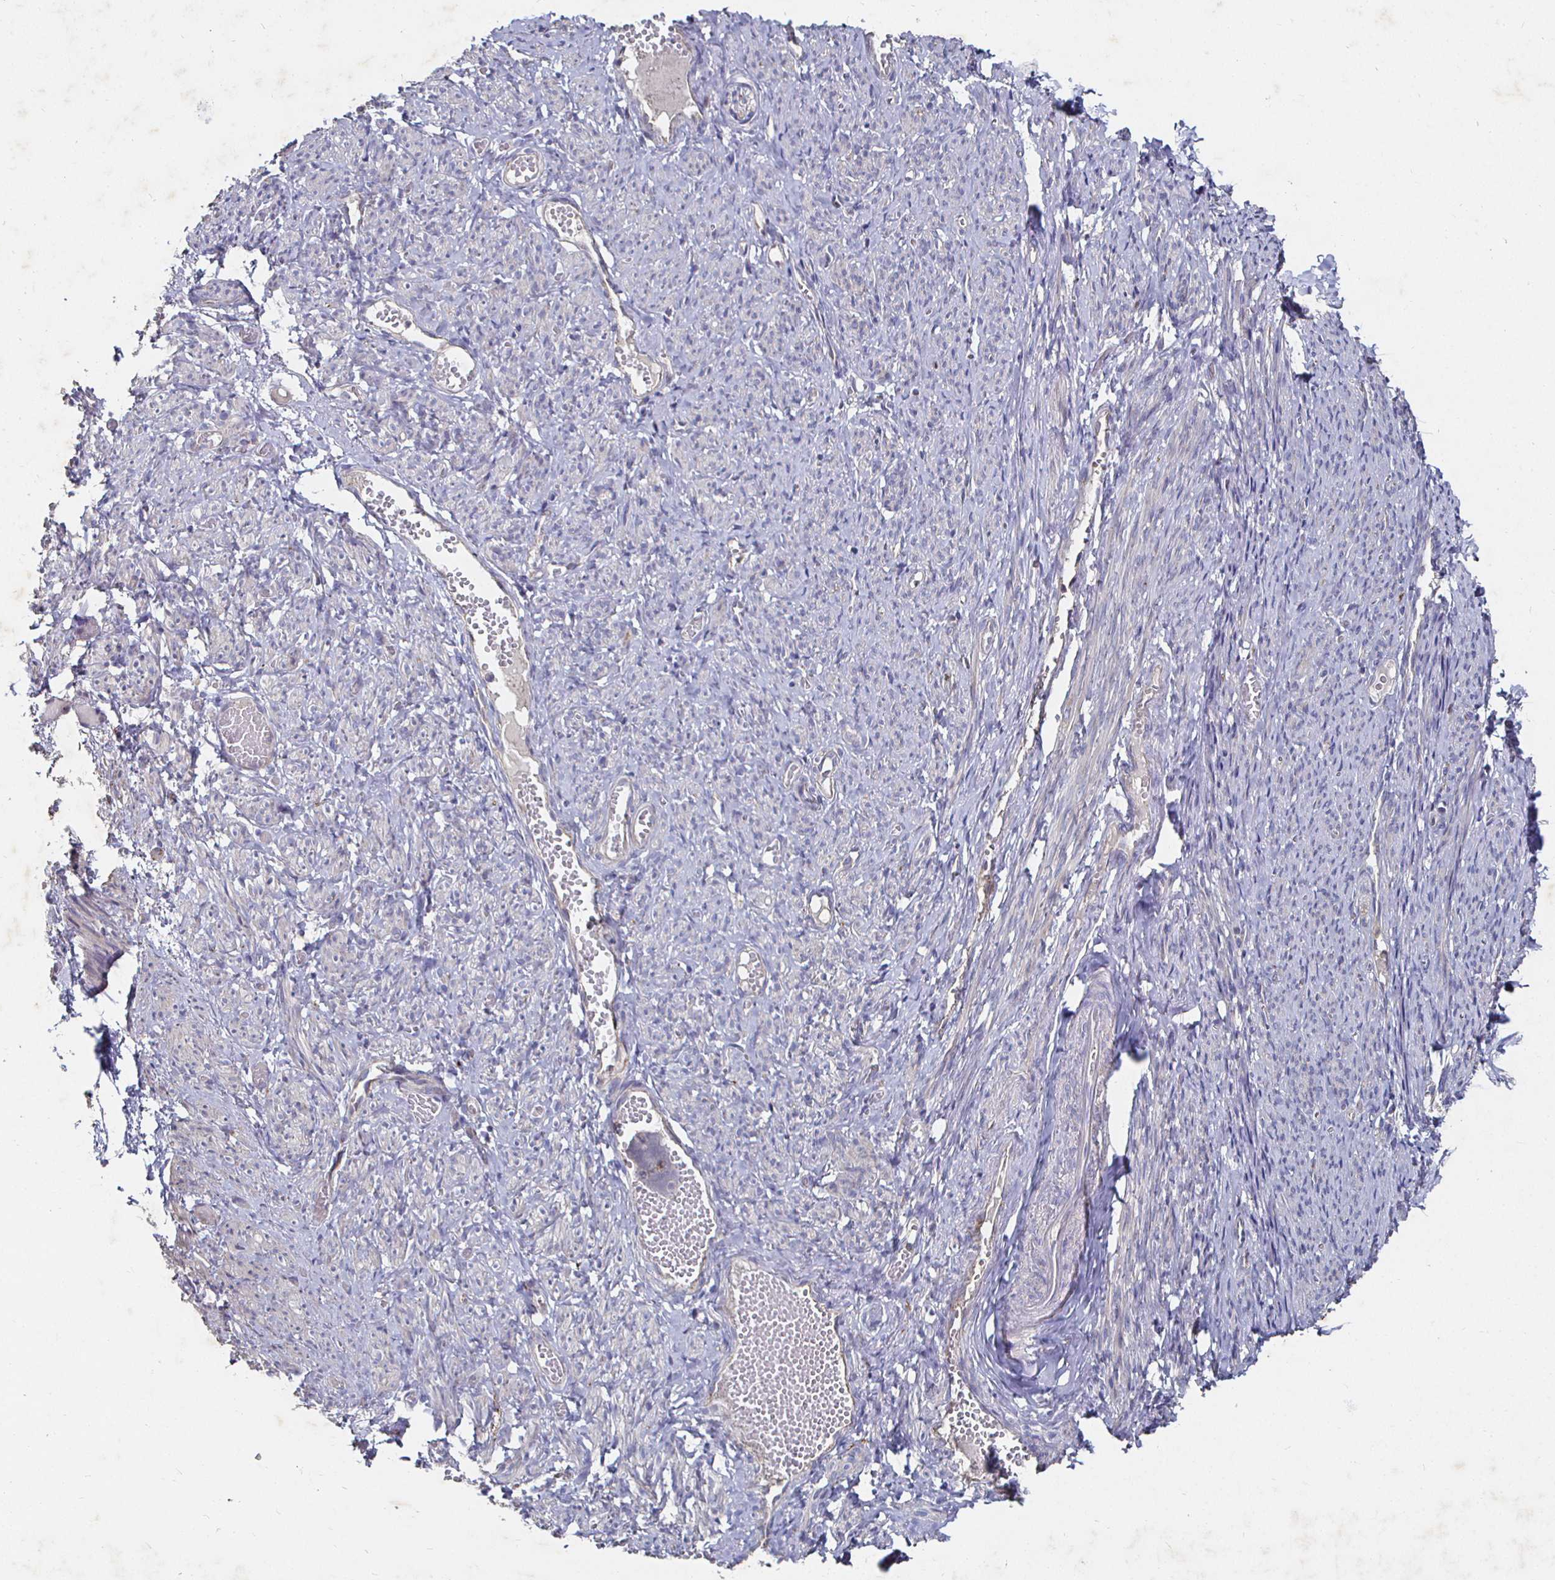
{"staining": {"intensity": "weak", "quantity": "25%-75%", "location": "cytoplasmic/membranous"}, "tissue": "smooth muscle", "cell_type": "Smooth muscle cells", "image_type": "normal", "snomed": [{"axis": "morphology", "description": "Normal tissue, NOS"}, {"axis": "topography", "description": "Smooth muscle"}], "caption": "This micrograph displays immunohistochemistry (IHC) staining of unremarkable human smooth muscle, with low weak cytoplasmic/membranous positivity in approximately 25%-75% of smooth muscle cells.", "gene": "NRSN1", "patient": {"sex": "female", "age": 65}}